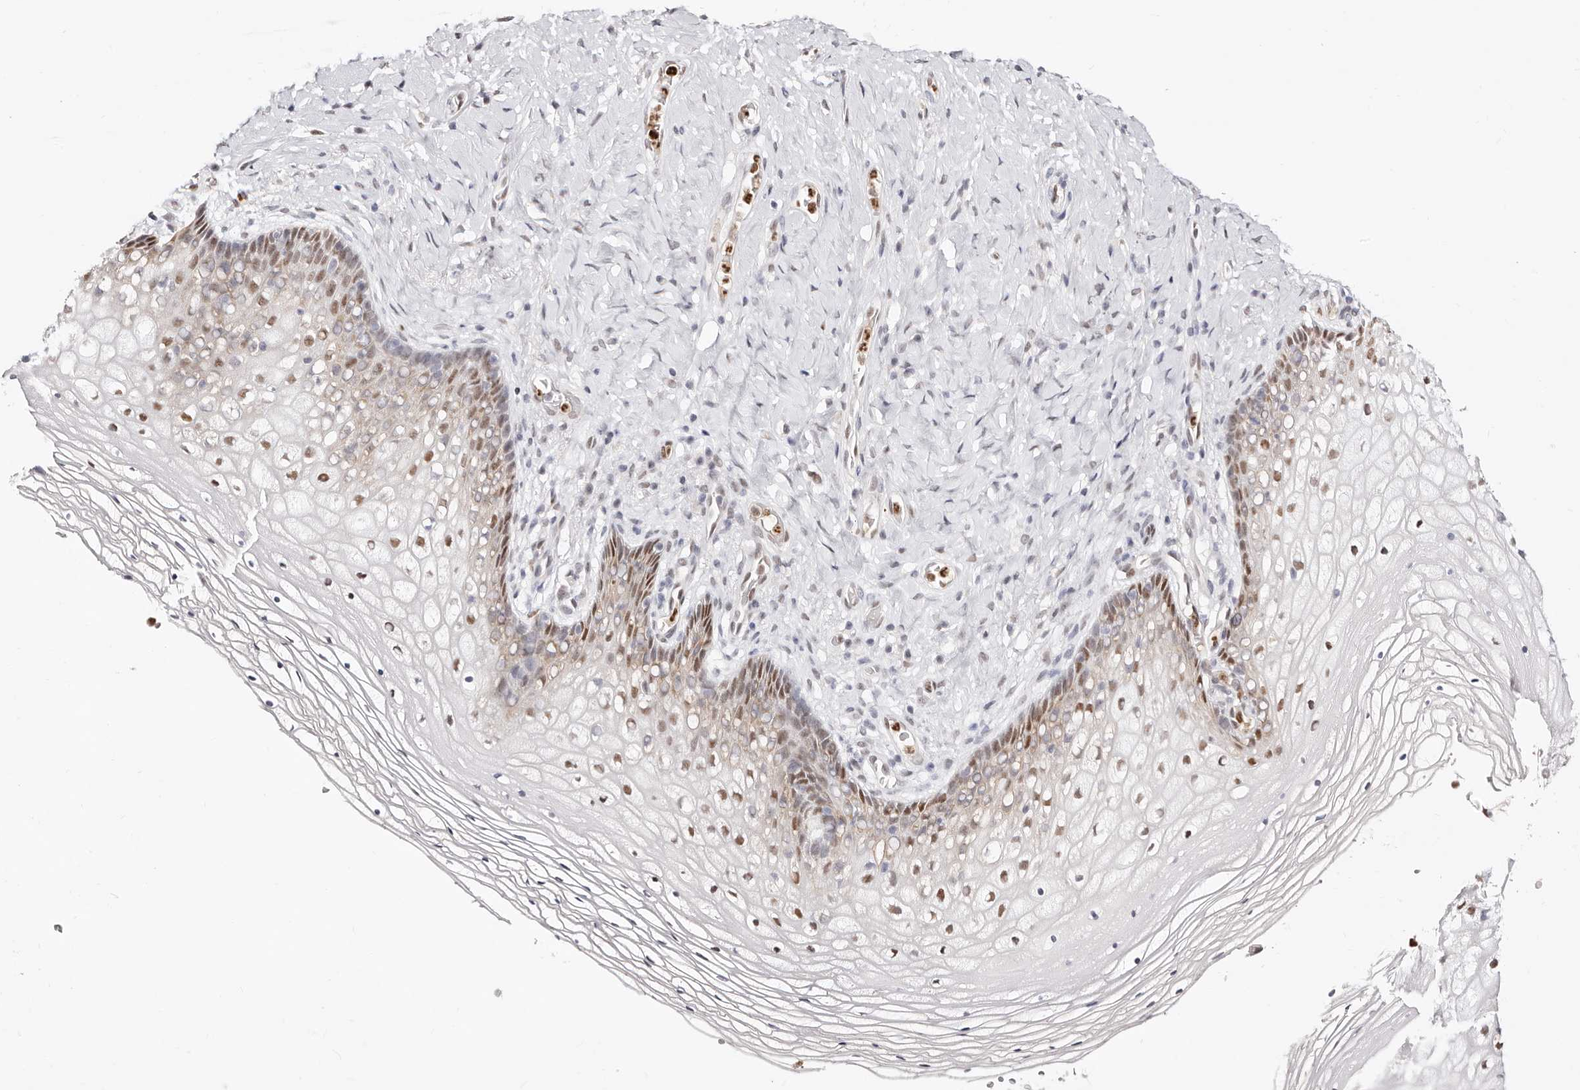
{"staining": {"intensity": "moderate", "quantity": ">75%", "location": "nuclear"}, "tissue": "vagina", "cell_type": "Squamous epithelial cells", "image_type": "normal", "snomed": [{"axis": "morphology", "description": "Normal tissue, NOS"}, {"axis": "topography", "description": "Vagina"}], "caption": "Protein staining by immunohistochemistry shows moderate nuclear expression in approximately >75% of squamous epithelial cells in unremarkable vagina.", "gene": "TKT", "patient": {"sex": "female", "age": 60}}